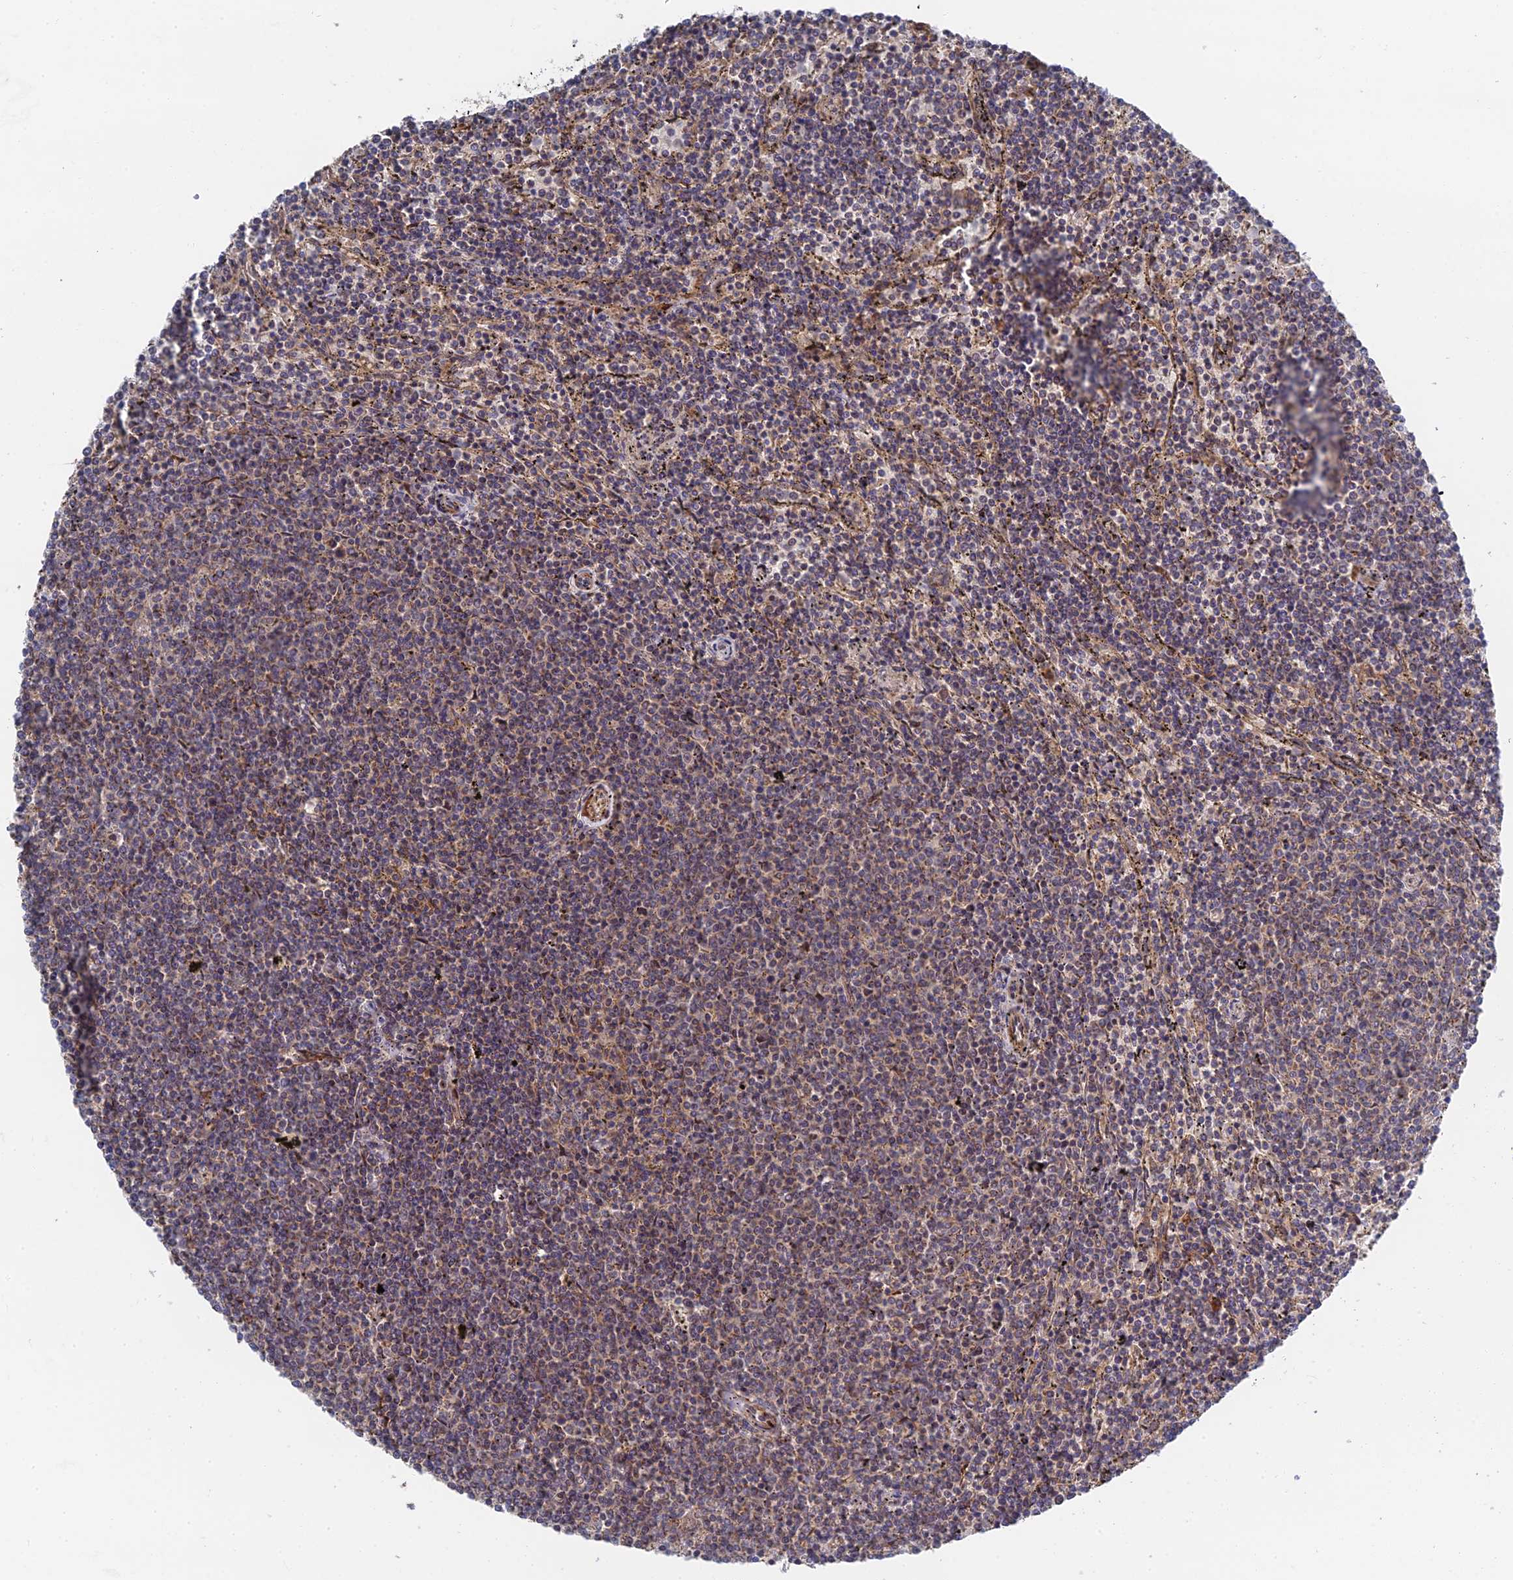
{"staining": {"intensity": "weak", "quantity": "<25%", "location": "cytoplasmic/membranous"}, "tissue": "lymphoma", "cell_type": "Tumor cells", "image_type": "cancer", "snomed": [{"axis": "morphology", "description": "Malignant lymphoma, non-Hodgkin's type, Low grade"}, {"axis": "topography", "description": "Spleen"}], "caption": "An image of human lymphoma is negative for staining in tumor cells.", "gene": "ZNF320", "patient": {"sex": "female", "age": 50}}